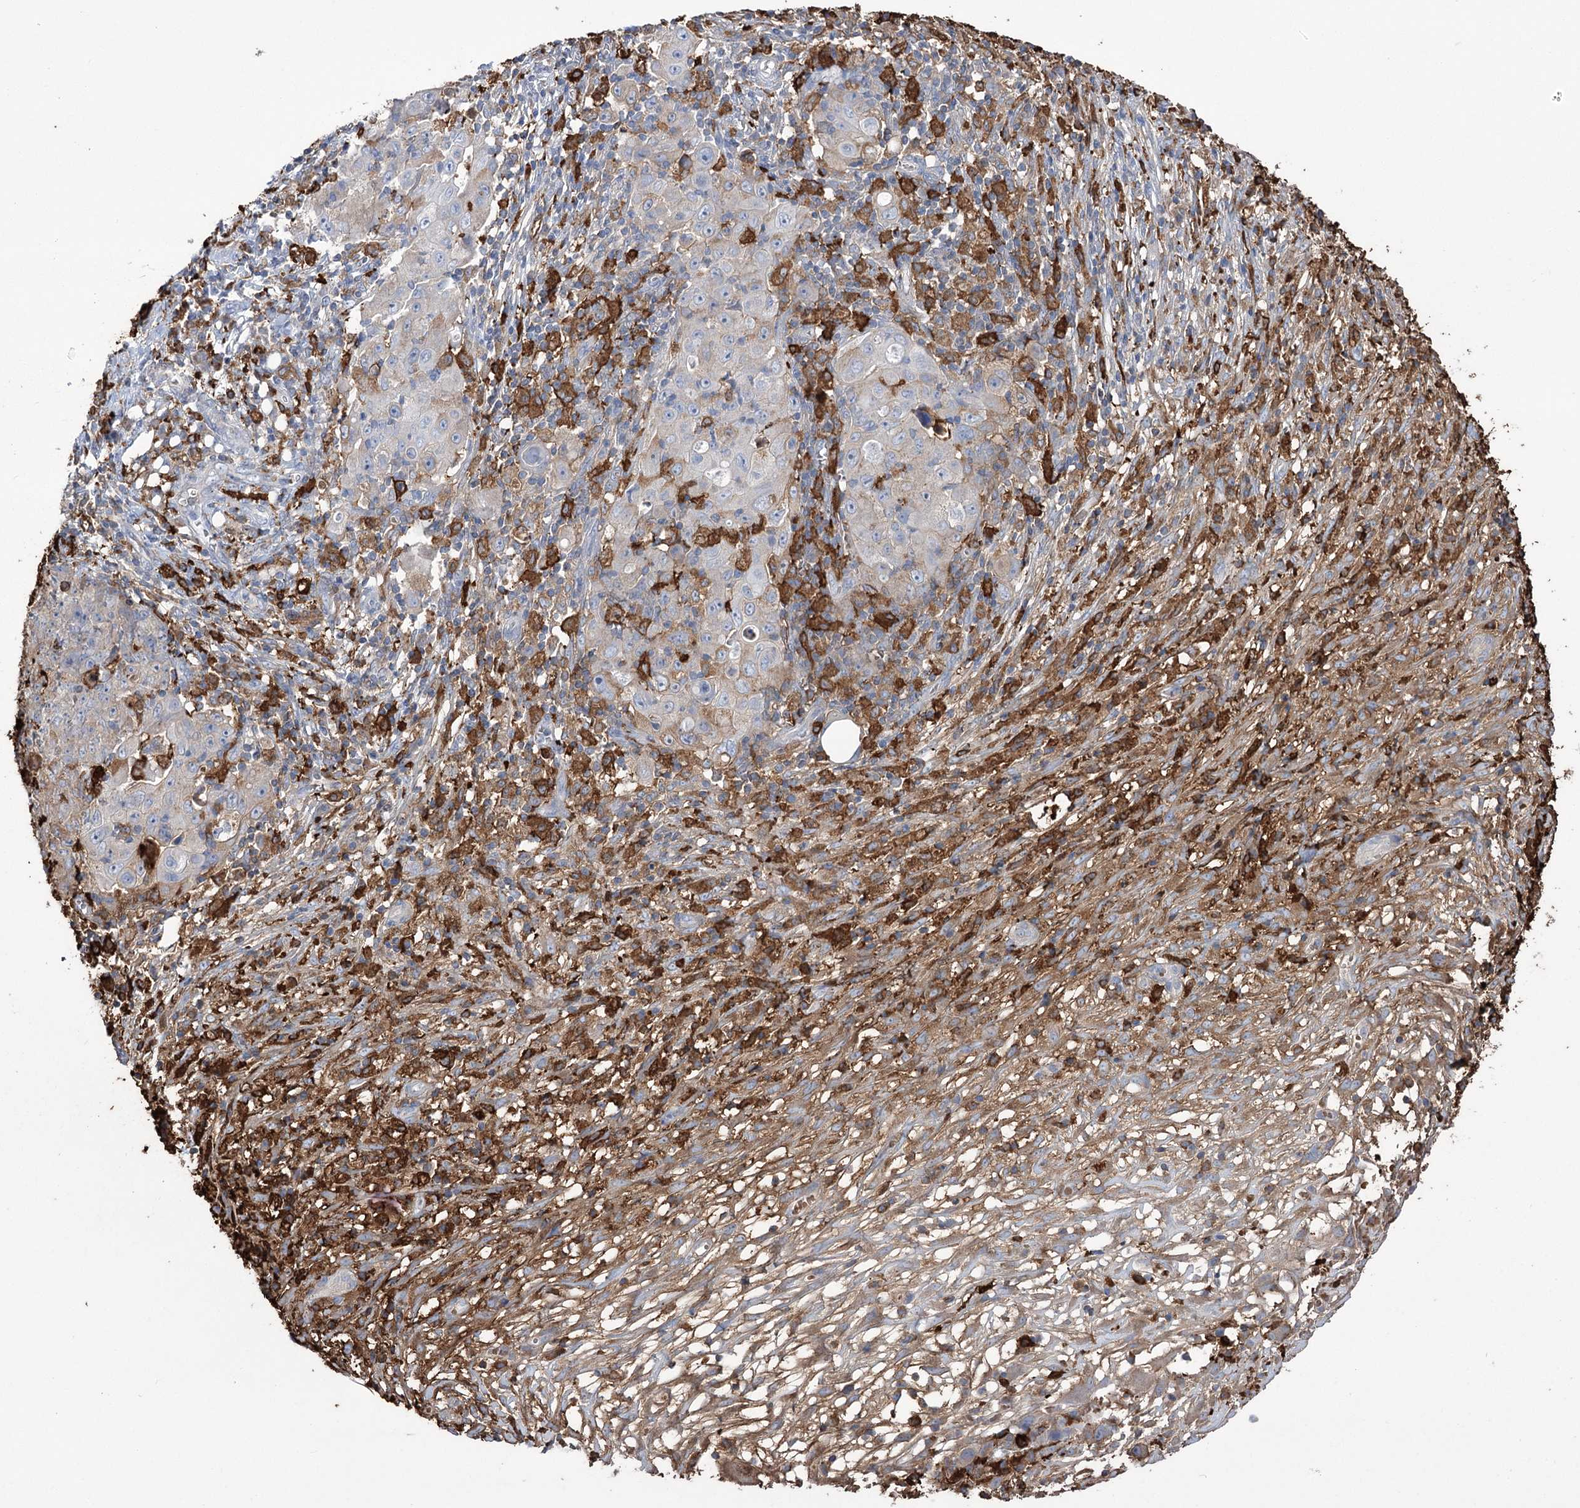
{"staining": {"intensity": "weak", "quantity": "<25%", "location": "cytoplasmic/membranous"}, "tissue": "ovarian cancer", "cell_type": "Tumor cells", "image_type": "cancer", "snomed": [{"axis": "morphology", "description": "Carcinoma, endometroid"}, {"axis": "topography", "description": "Ovary"}], "caption": "Immunohistochemistry (IHC) of human endometroid carcinoma (ovarian) shows no staining in tumor cells.", "gene": "ZNF622", "patient": {"sex": "female", "age": 42}}